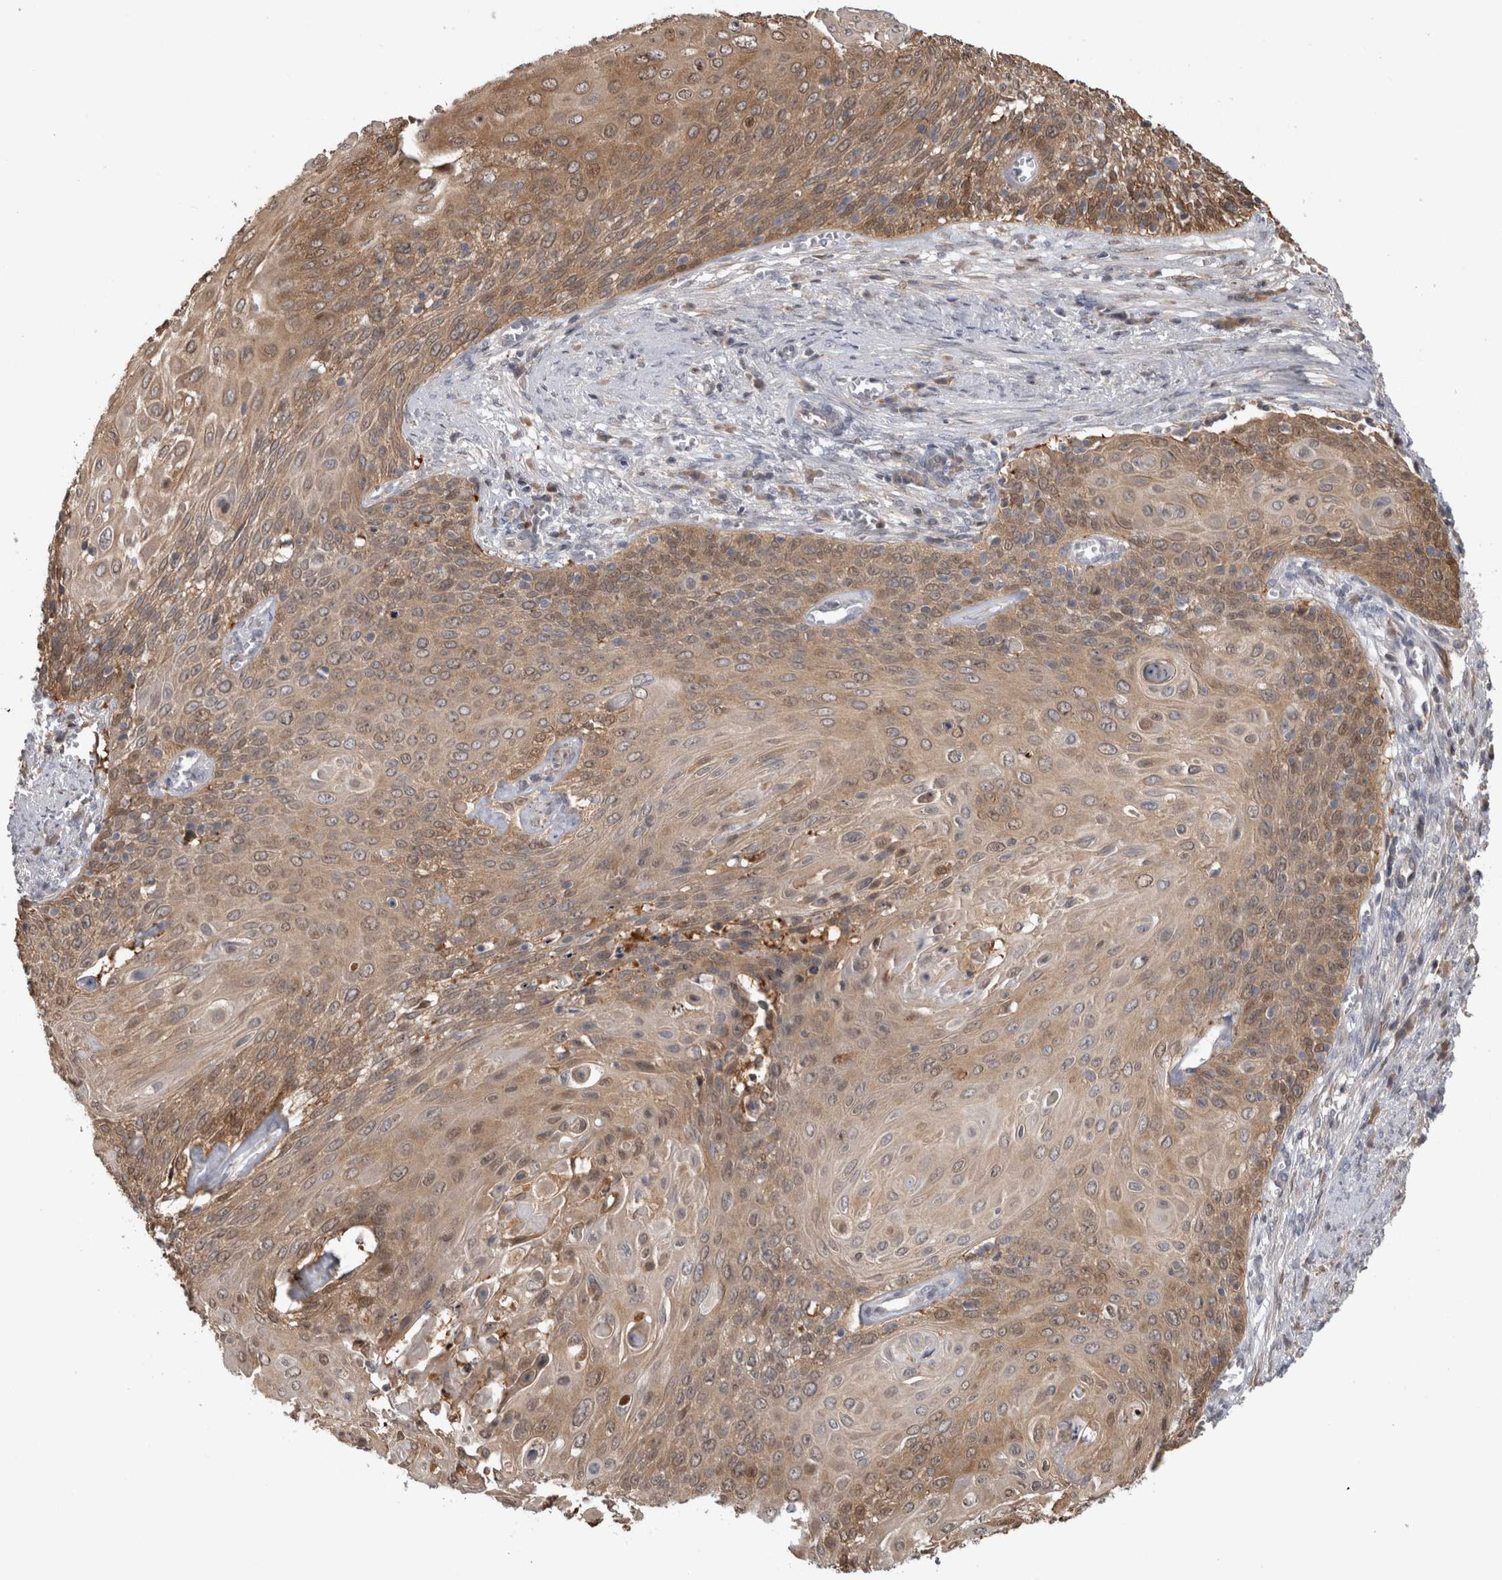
{"staining": {"intensity": "moderate", "quantity": ">75%", "location": "cytoplasmic/membranous"}, "tissue": "cervical cancer", "cell_type": "Tumor cells", "image_type": "cancer", "snomed": [{"axis": "morphology", "description": "Squamous cell carcinoma, NOS"}, {"axis": "topography", "description": "Cervix"}], "caption": "A medium amount of moderate cytoplasmic/membranous positivity is appreciated in approximately >75% of tumor cells in cervical cancer tissue.", "gene": "USH1G", "patient": {"sex": "female", "age": 39}}